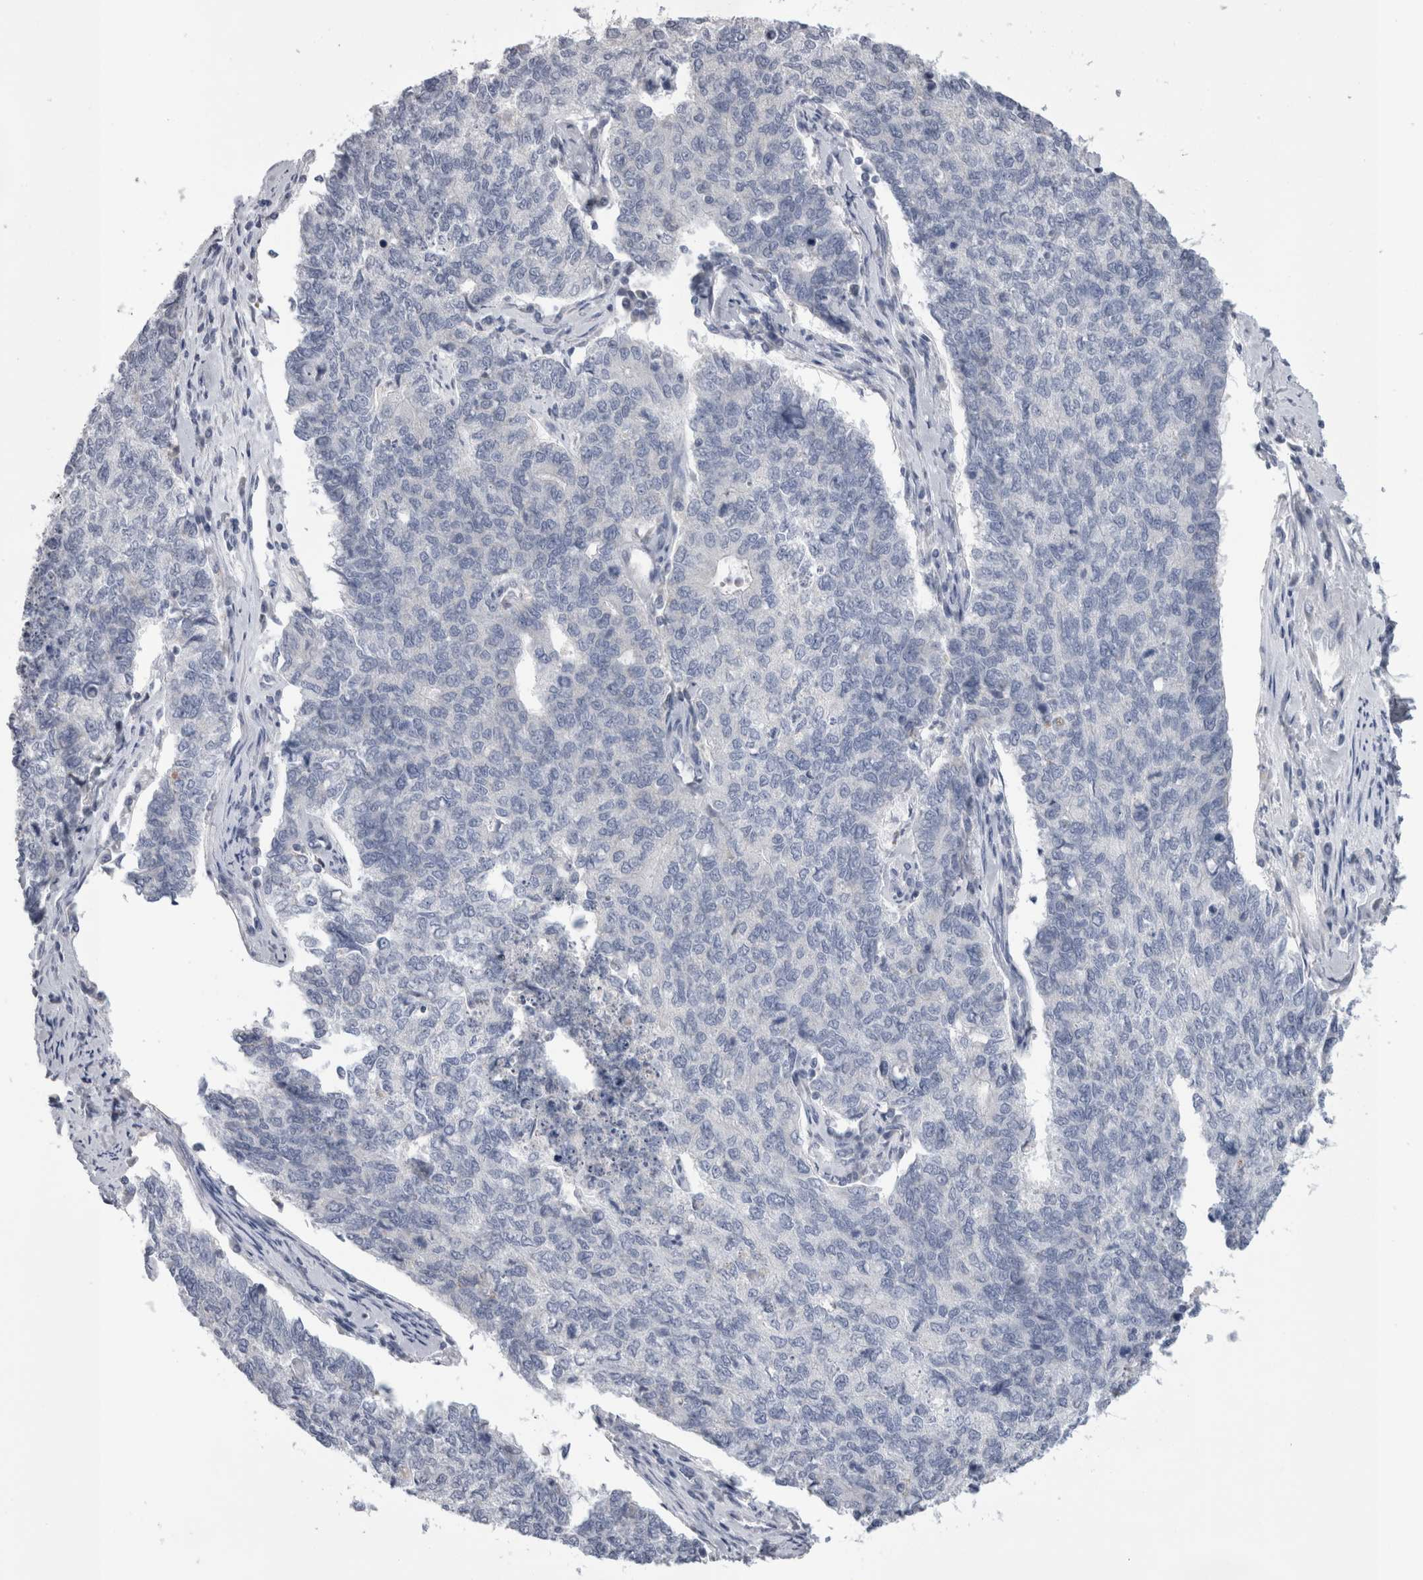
{"staining": {"intensity": "negative", "quantity": "none", "location": "none"}, "tissue": "cervical cancer", "cell_type": "Tumor cells", "image_type": "cancer", "snomed": [{"axis": "morphology", "description": "Squamous cell carcinoma, NOS"}, {"axis": "topography", "description": "Cervix"}], "caption": "Immunohistochemistry of human squamous cell carcinoma (cervical) displays no staining in tumor cells.", "gene": "DHRS4", "patient": {"sex": "female", "age": 63}}